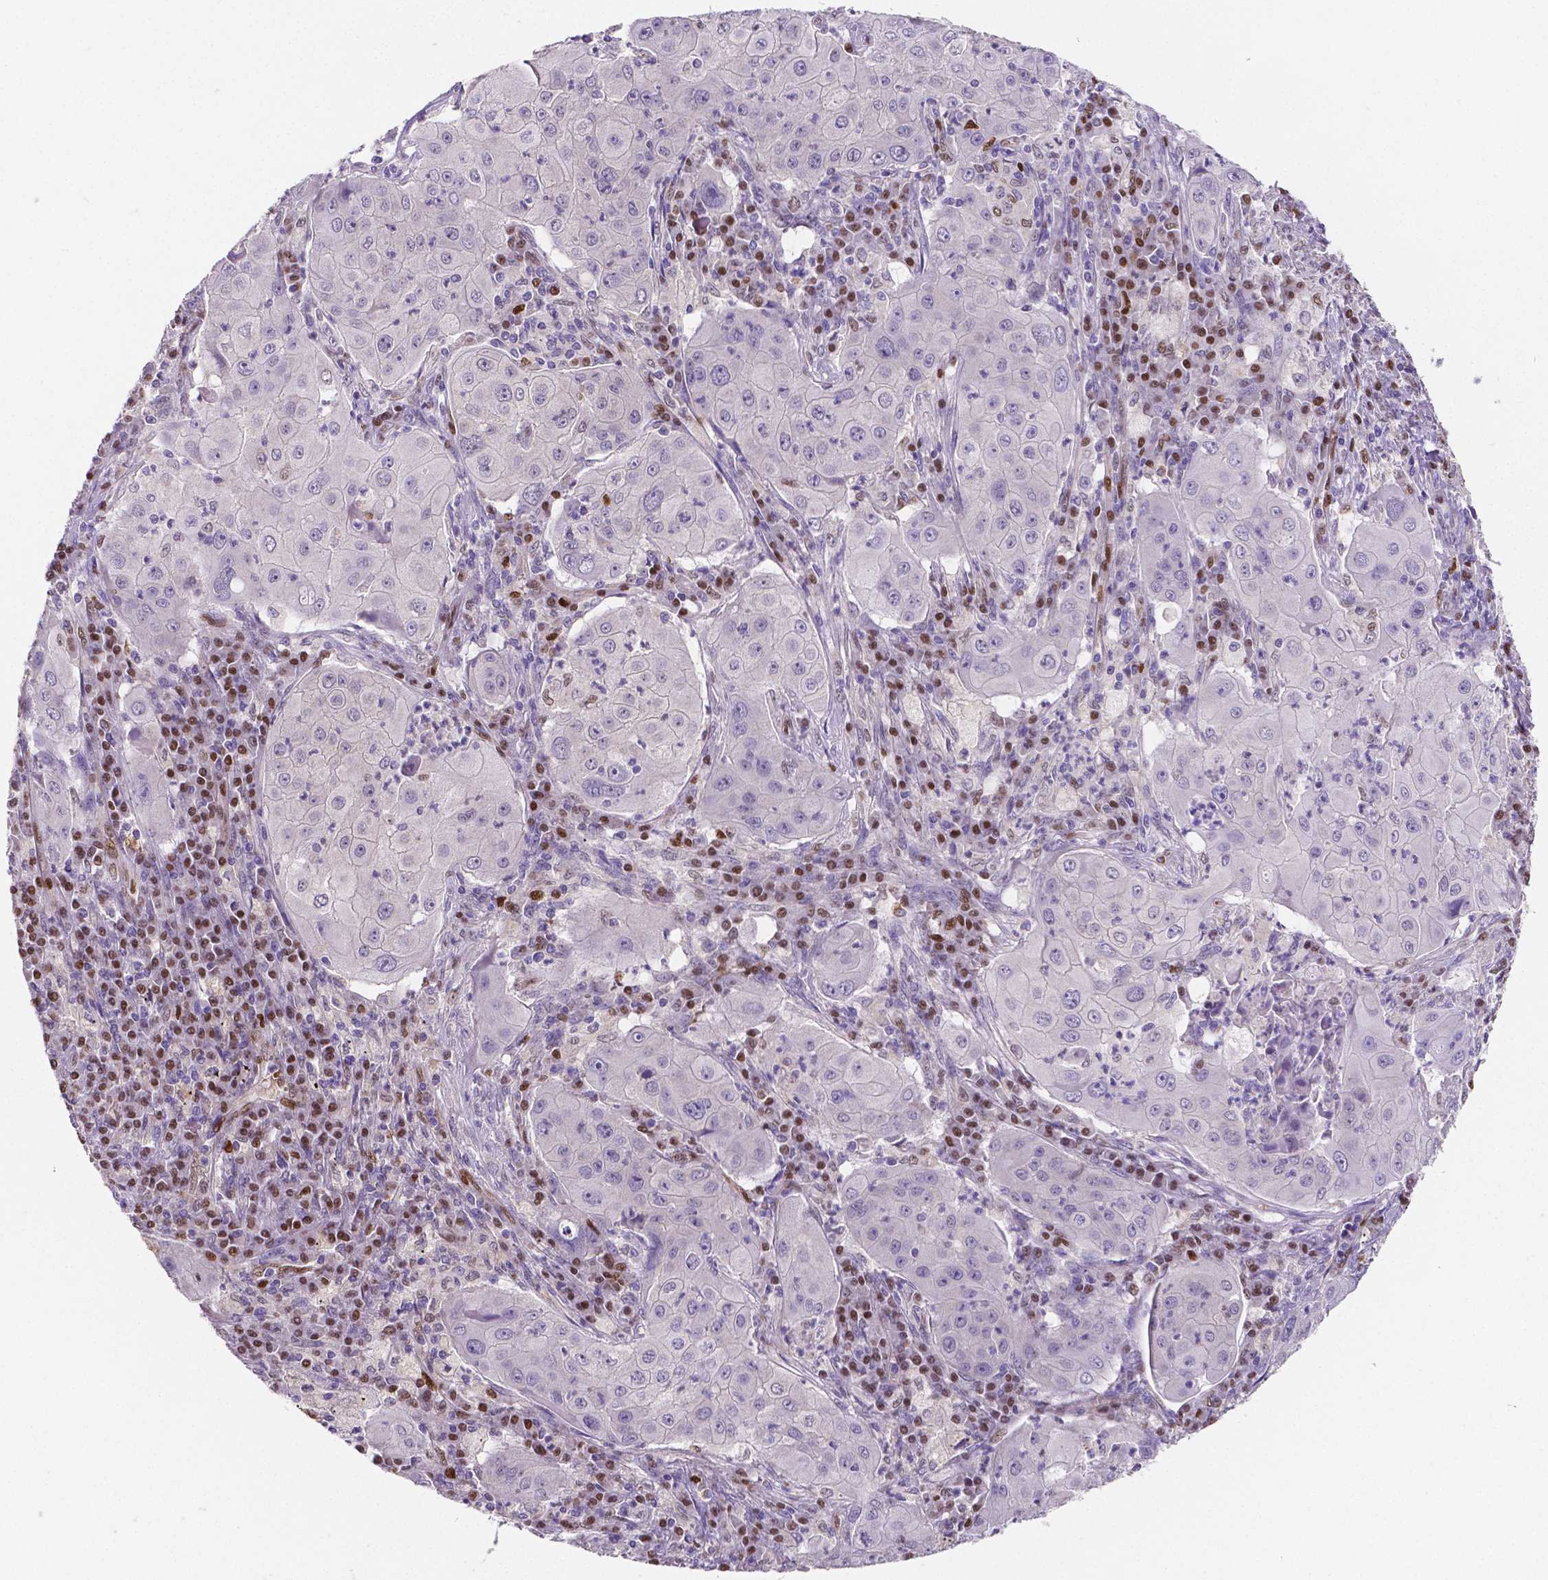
{"staining": {"intensity": "negative", "quantity": "none", "location": "none"}, "tissue": "lung cancer", "cell_type": "Tumor cells", "image_type": "cancer", "snomed": [{"axis": "morphology", "description": "Squamous cell carcinoma, NOS"}, {"axis": "topography", "description": "Lung"}], "caption": "The immunohistochemistry (IHC) histopathology image has no significant expression in tumor cells of lung cancer tissue.", "gene": "MEF2C", "patient": {"sex": "female", "age": 59}}